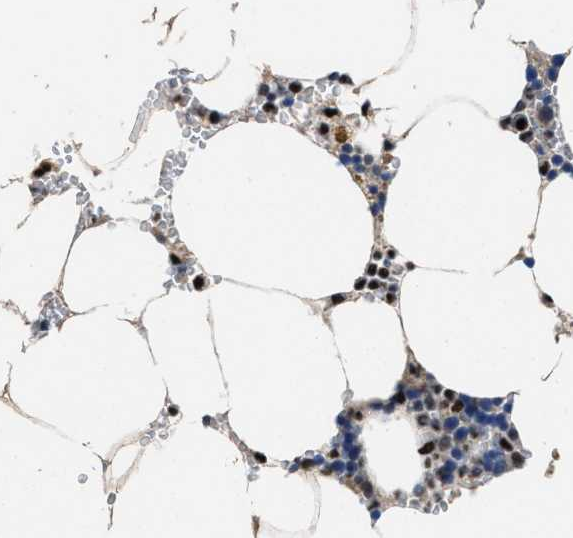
{"staining": {"intensity": "strong", "quantity": "<25%", "location": "nuclear"}, "tissue": "bone marrow", "cell_type": "Hematopoietic cells", "image_type": "normal", "snomed": [{"axis": "morphology", "description": "Normal tissue, NOS"}, {"axis": "topography", "description": "Bone marrow"}], "caption": "A medium amount of strong nuclear expression is identified in about <25% of hematopoietic cells in benign bone marrow. The protein is stained brown, and the nuclei are stained in blue (DAB IHC with brightfield microscopy, high magnification).", "gene": "ZNF20", "patient": {"sex": "male", "age": 70}}